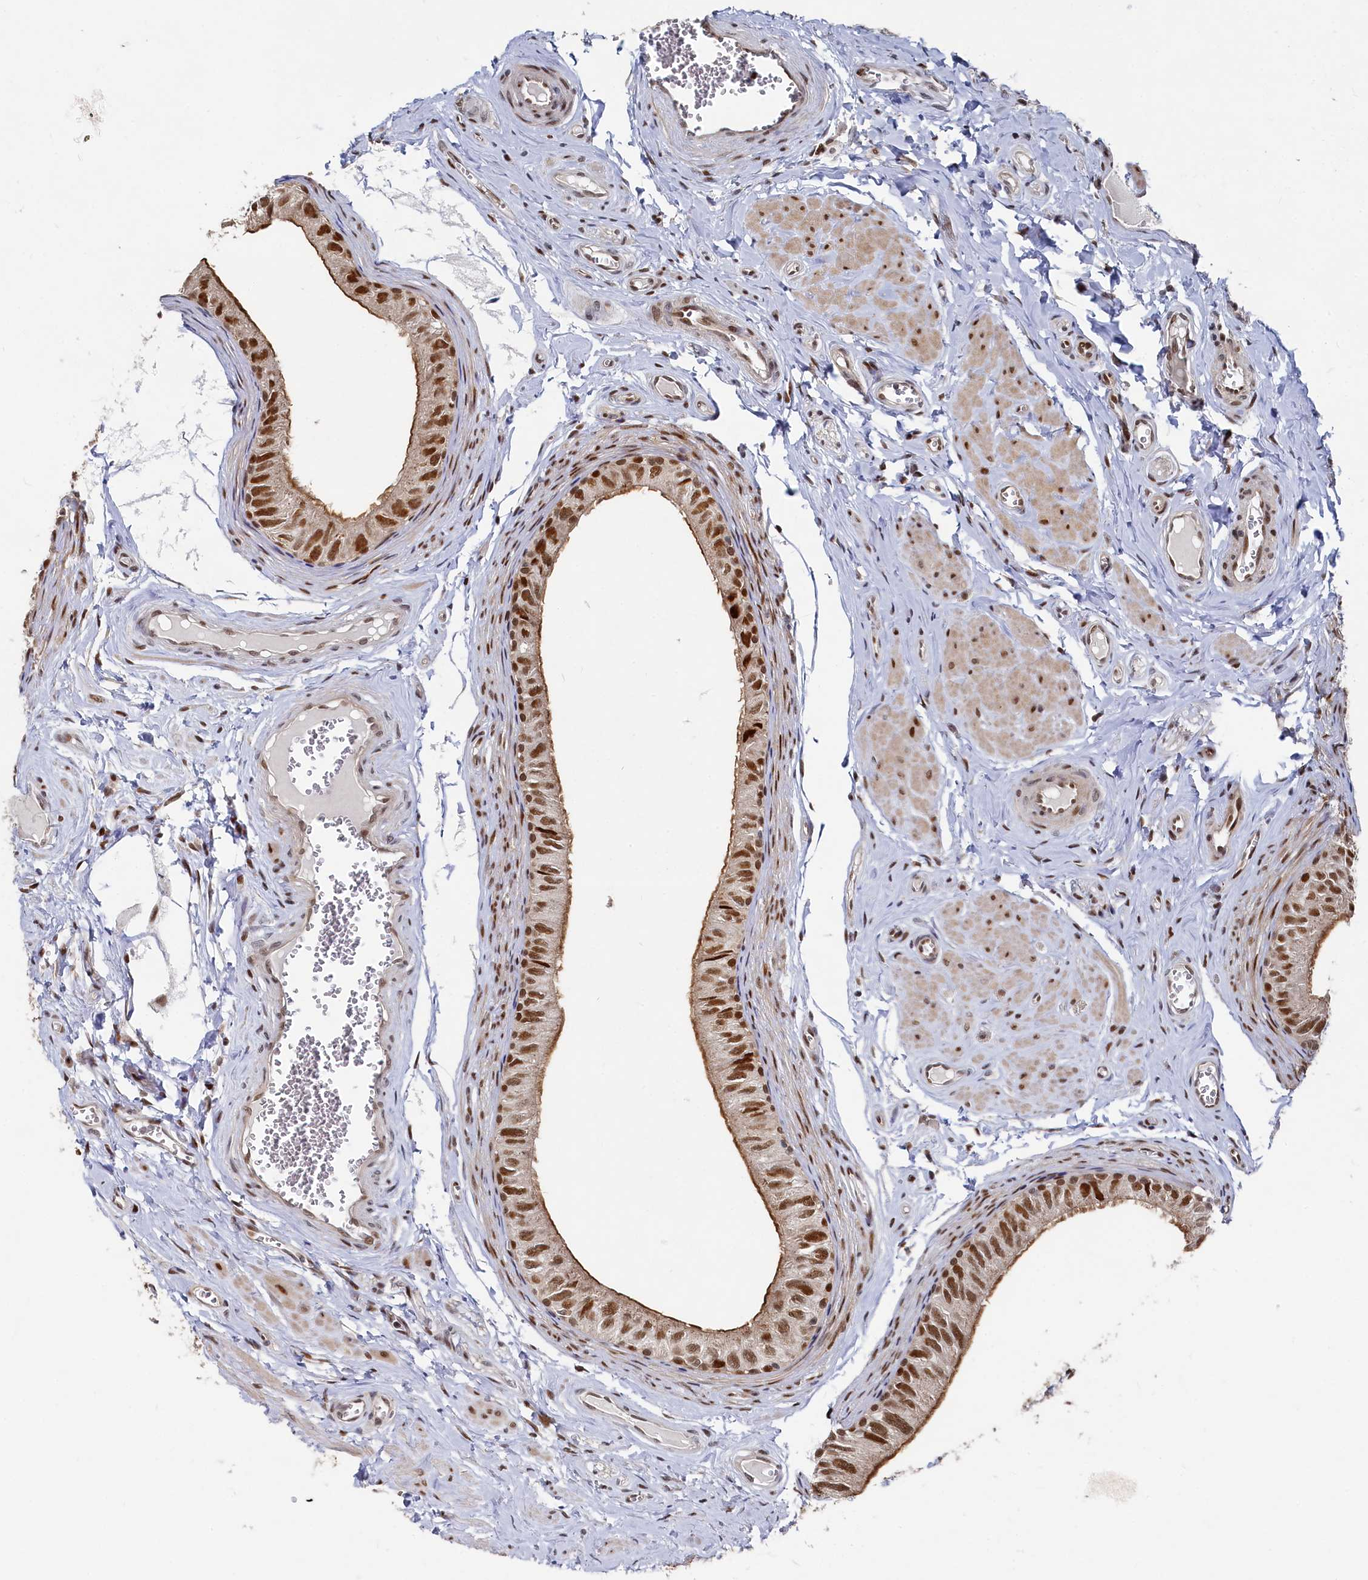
{"staining": {"intensity": "strong", "quantity": ">75%", "location": "cytoplasmic/membranous,nuclear"}, "tissue": "epididymis", "cell_type": "Glandular cells", "image_type": "normal", "snomed": [{"axis": "morphology", "description": "Normal tissue, NOS"}, {"axis": "topography", "description": "Epididymis"}], "caption": "Protein staining of unremarkable epididymis exhibits strong cytoplasmic/membranous,nuclear expression in approximately >75% of glandular cells.", "gene": "BUB3", "patient": {"sex": "male", "age": 42}}